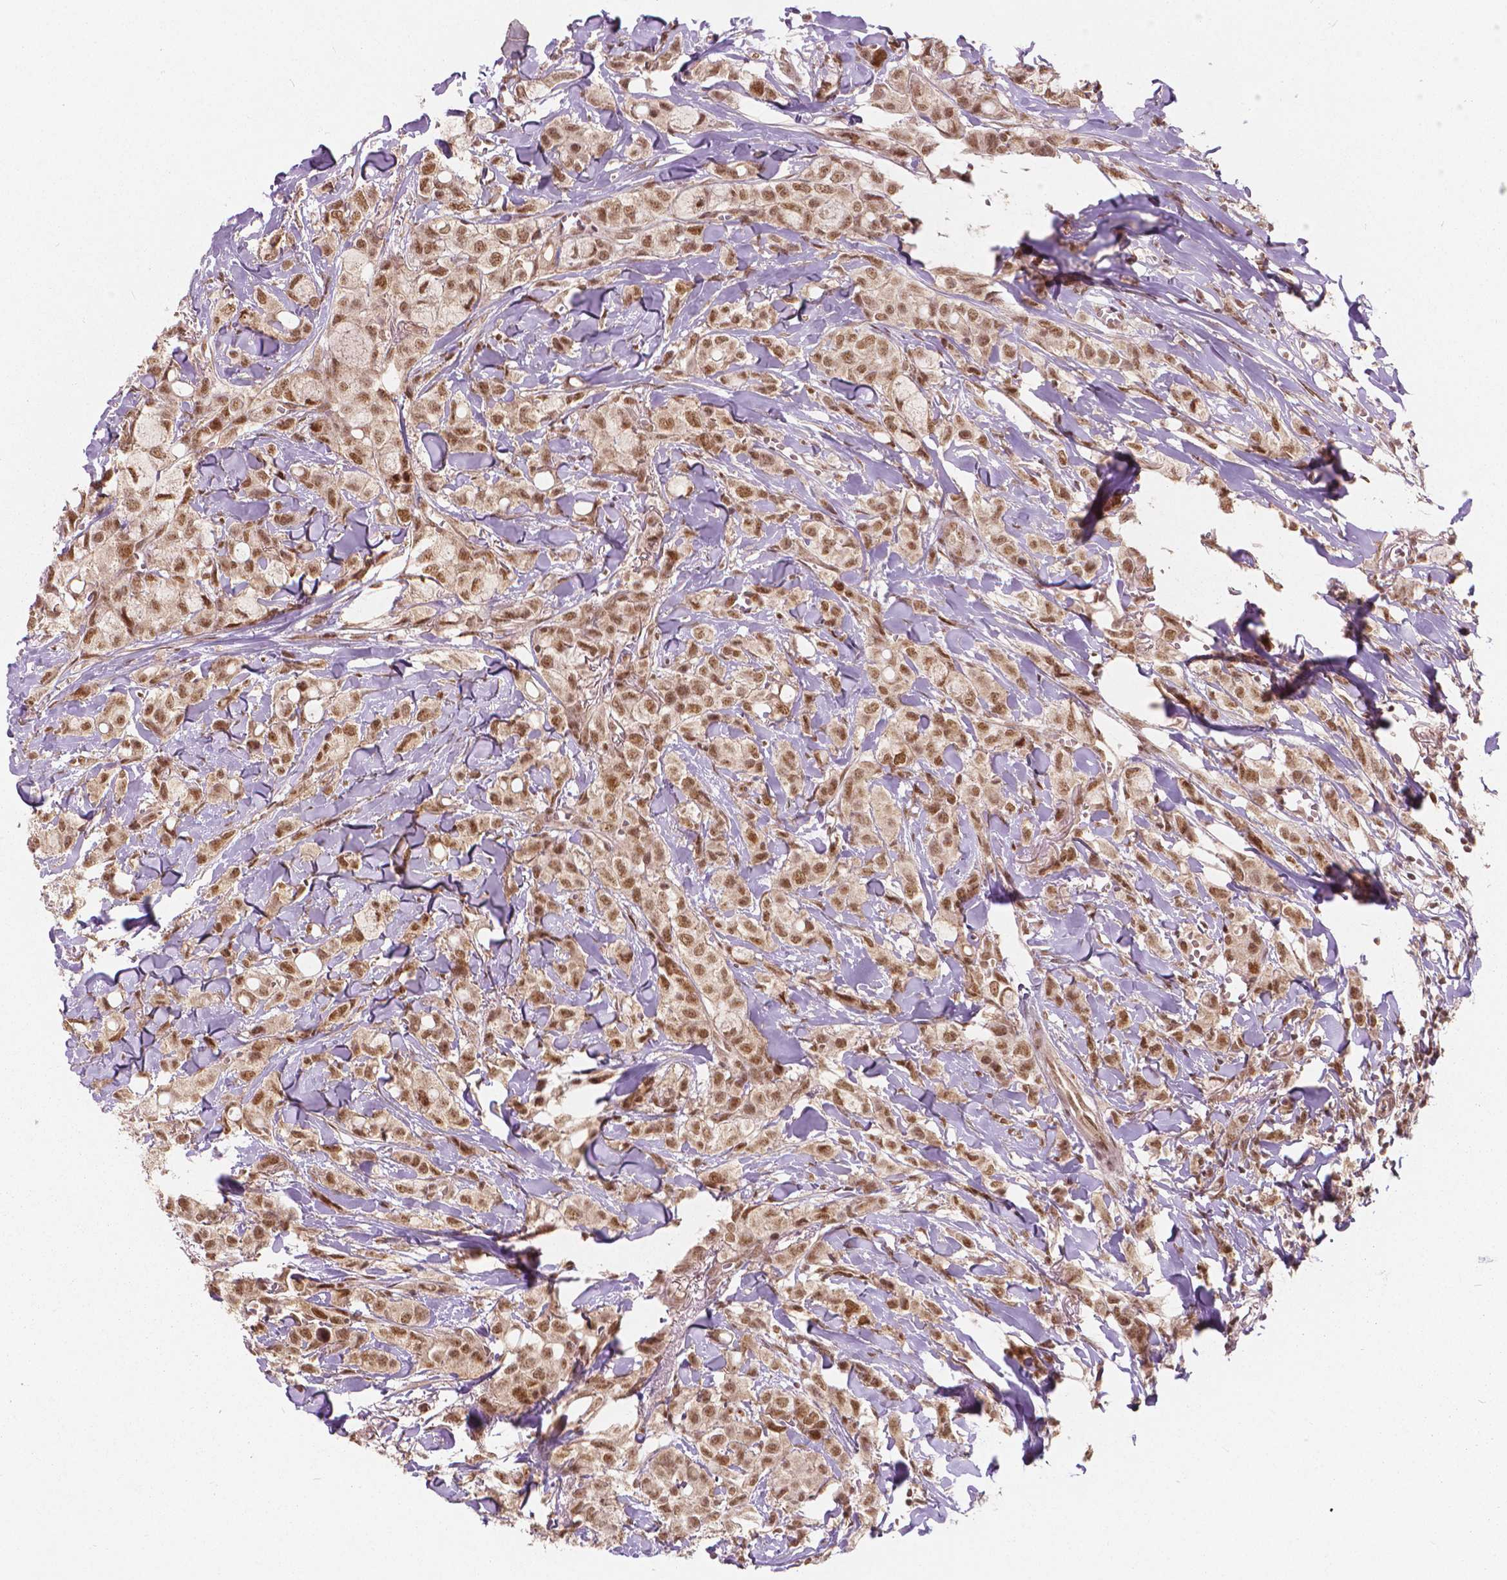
{"staining": {"intensity": "moderate", "quantity": ">75%", "location": "nuclear"}, "tissue": "breast cancer", "cell_type": "Tumor cells", "image_type": "cancer", "snomed": [{"axis": "morphology", "description": "Duct carcinoma"}, {"axis": "topography", "description": "Breast"}], "caption": "A high-resolution image shows immunohistochemistry (IHC) staining of breast invasive ductal carcinoma, which reveals moderate nuclear positivity in approximately >75% of tumor cells. (brown staining indicates protein expression, while blue staining denotes nuclei).", "gene": "NSD2", "patient": {"sex": "female", "age": 85}}